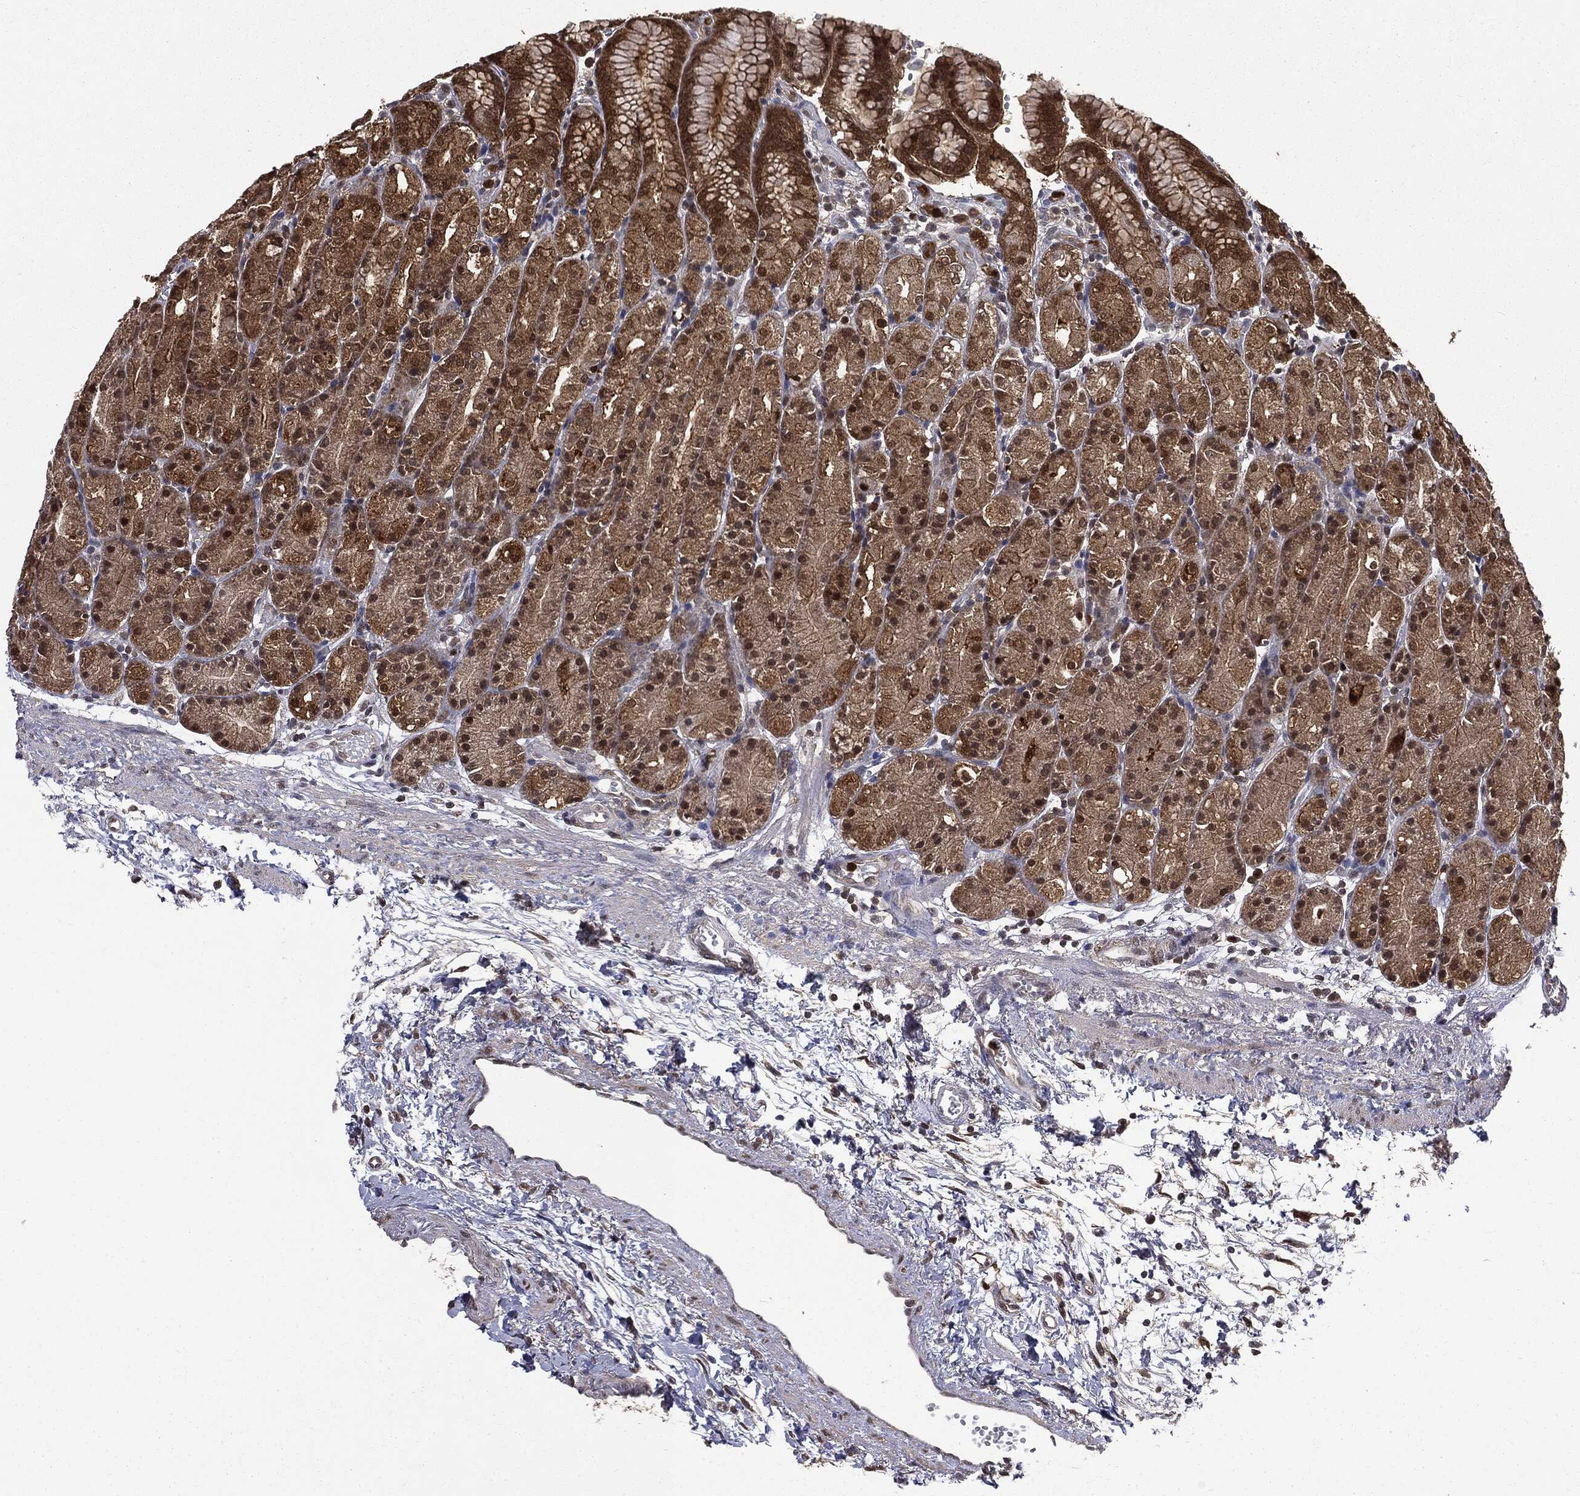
{"staining": {"intensity": "moderate", "quantity": ">75%", "location": "cytoplasmic/membranous,nuclear"}, "tissue": "stomach", "cell_type": "Glandular cells", "image_type": "normal", "snomed": [{"axis": "morphology", "description": "Normal tissue, NOS"}, {"axis": "morphology", "description": "Adenocarcinoma, NOS"}, {"axis": "topography", "description": "Stomach"}], "caption": "Immunohistochemical staining of unremarkable stomach demonstrates >75% levels of moderate cytoplasmic/membranous,nuclear protein expression in approximately >75% of glandular cells. The protein is shown in brown color, while the nuclei are stained blue.", "gene": "GPI", "patient": {"sex": "female", "age": 81}}